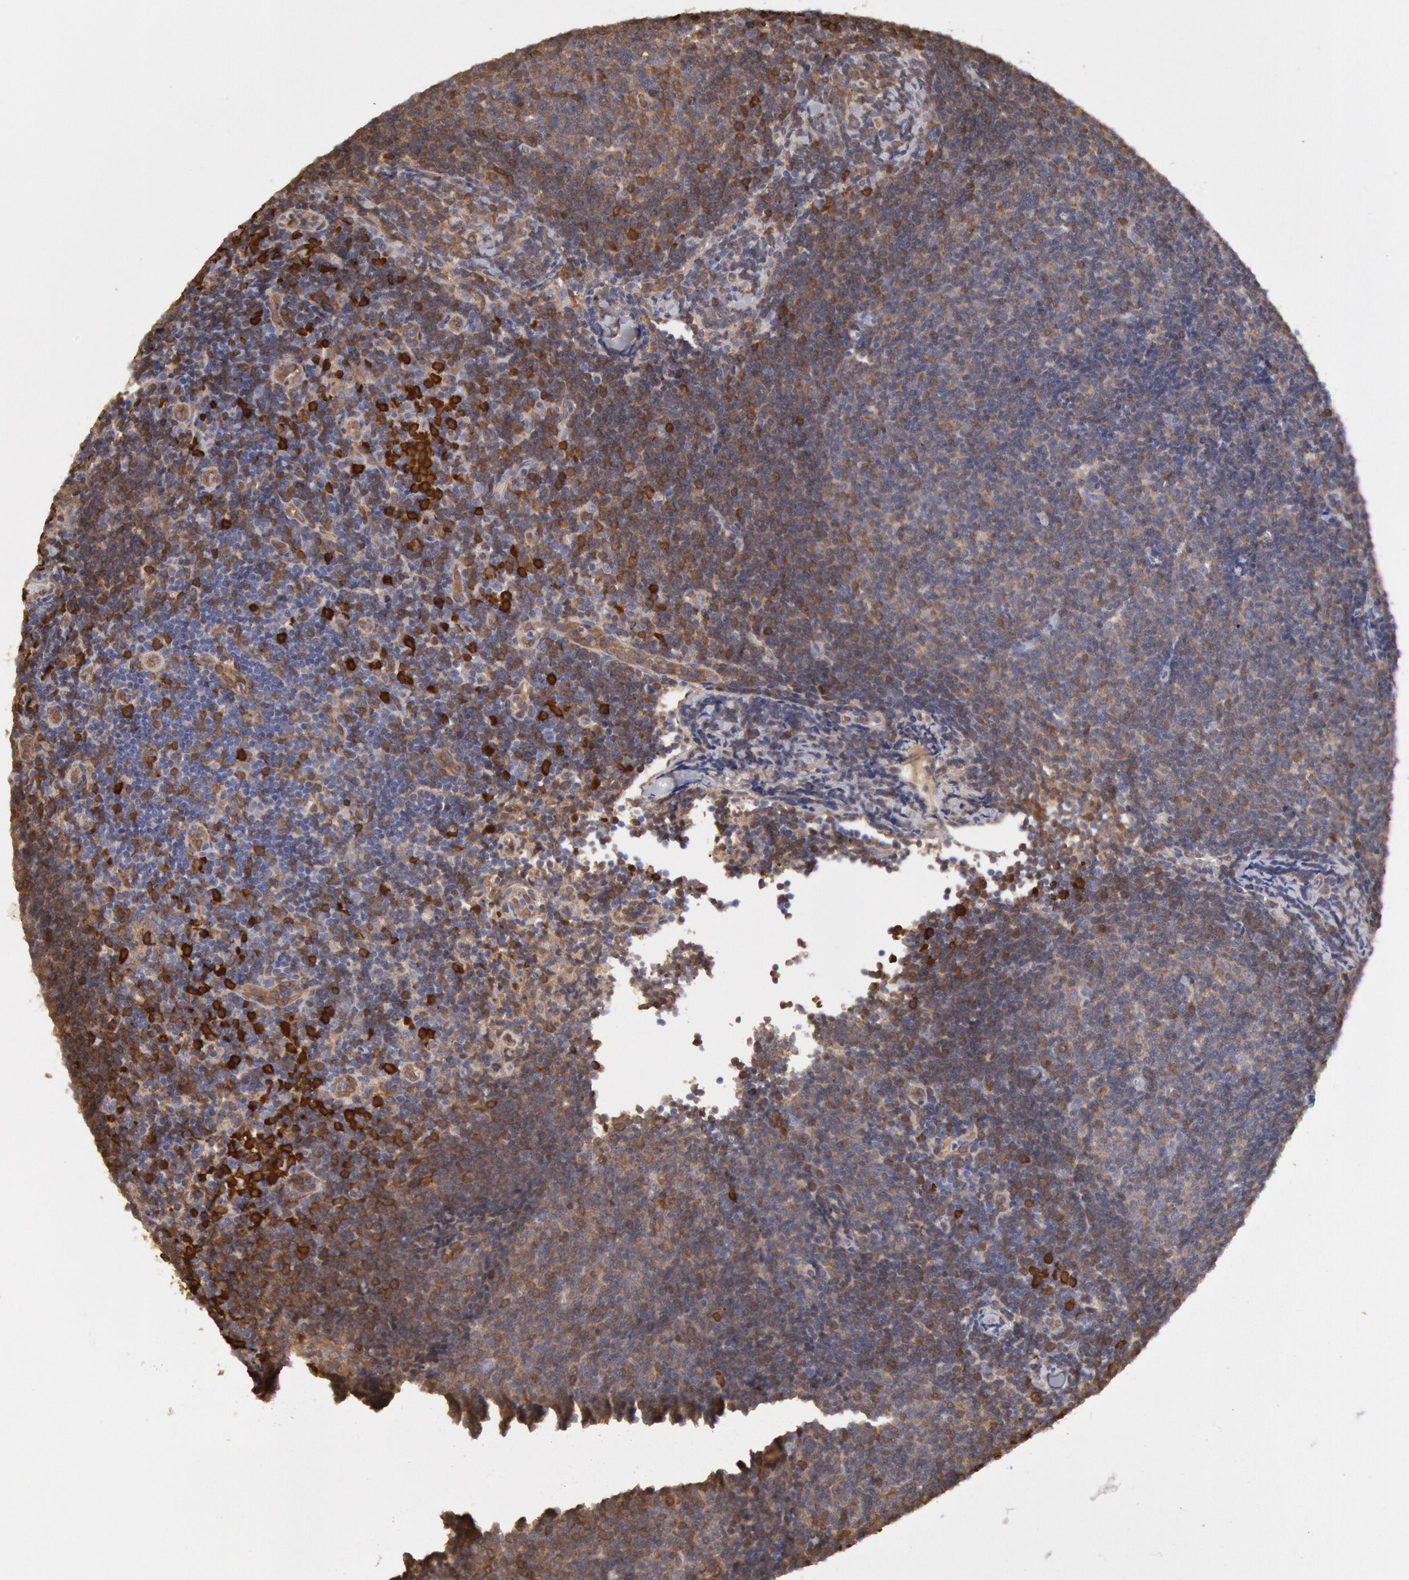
{"staining": {"intensity": "moderate", "quantity": ">75%", "location": "cytoplasmic/membranous"}, "tissue": "lymphoma", "cell_type": "Tumor cells", "image_type": "cancer", "snomed": [{"axis": "morphology", "description": "Malignant lymphoma, non-Hodgkin's type, Low grade"}, {"axis": "topography", "description": "Lymph node"}], "caption": "Moderate cytoplasmic/membranous protein expression is identified in approximately >75% of tumor cells in malignant lymphoma, non-Hodgkin's type (low-grade).", "gene": "CCDC50", "patient": {"sex": "male", "age": 49}}